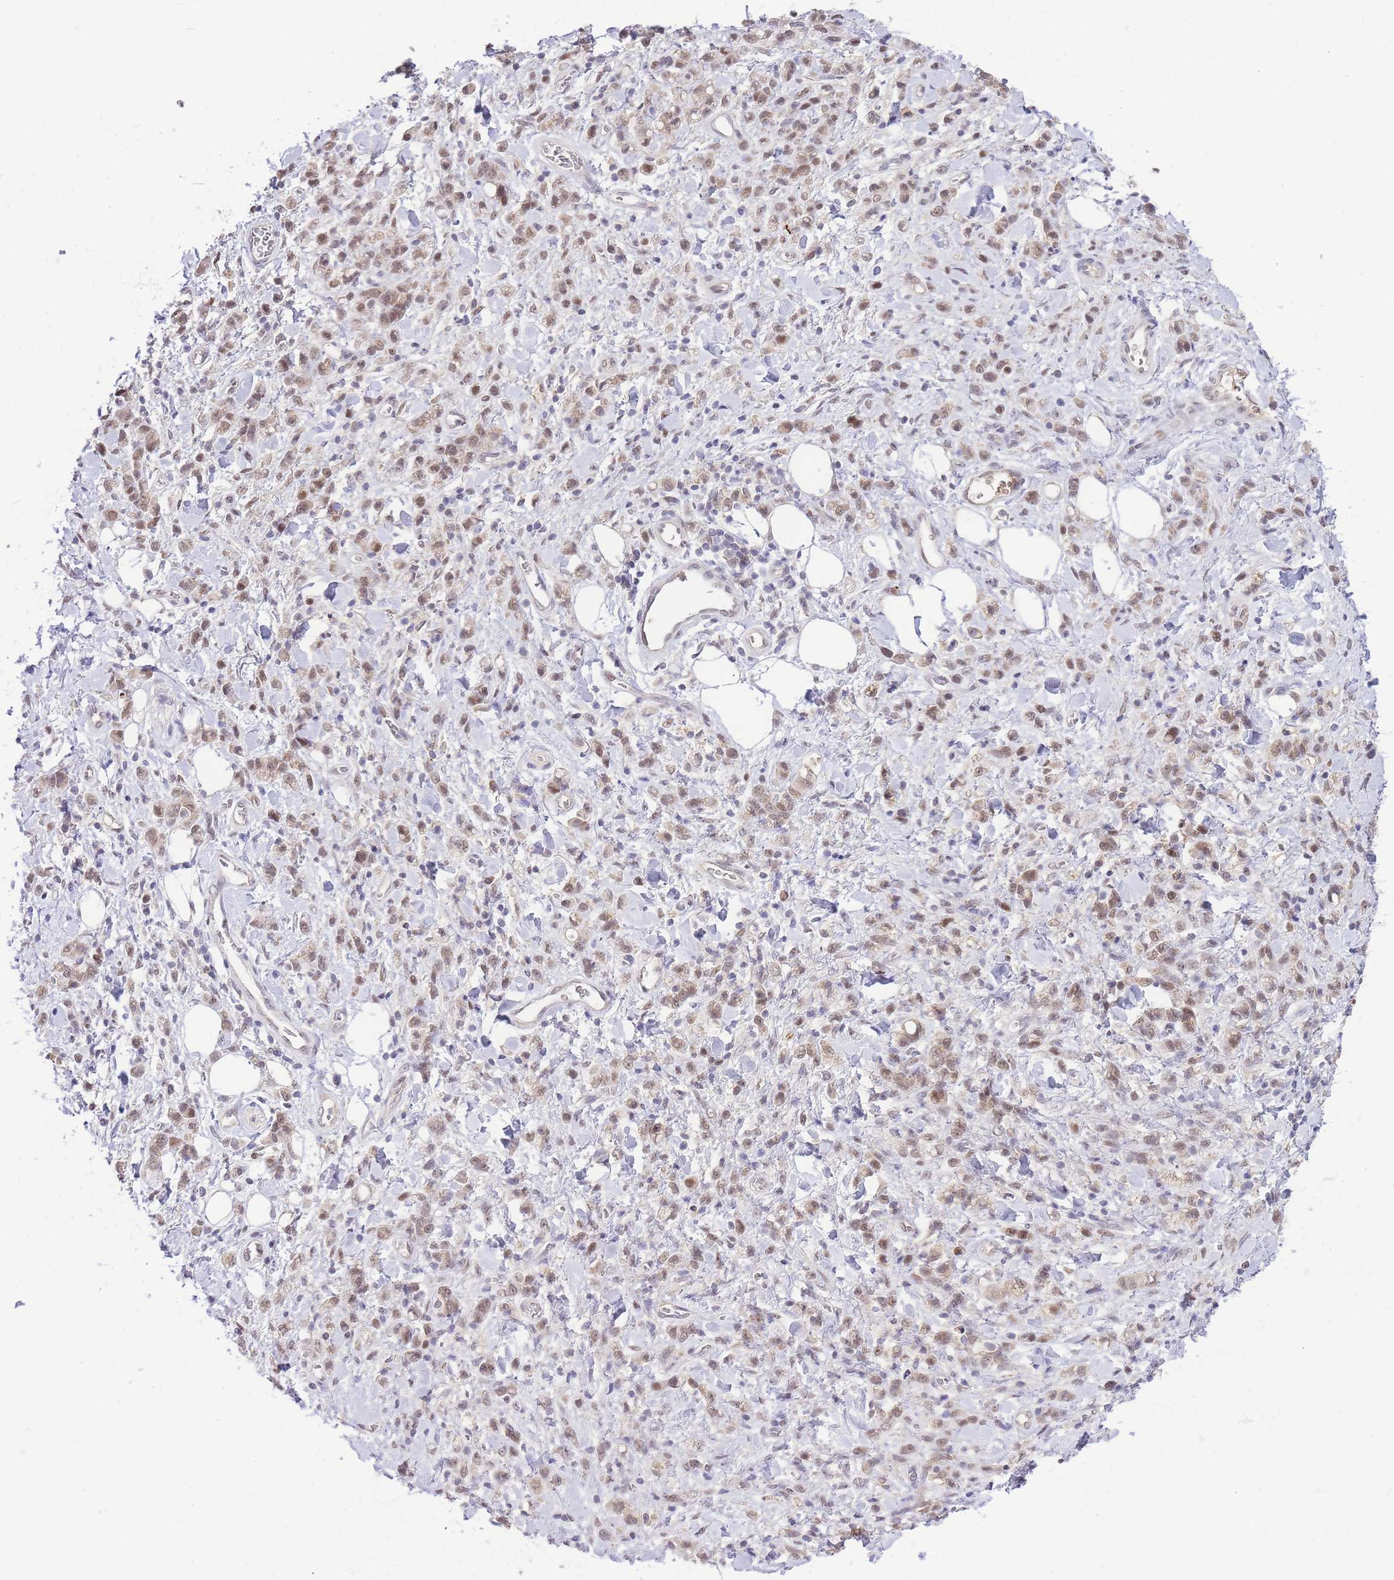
{"staining": {"intensity": "weak", "quantity": ">75%", "location": "cytoplasmic/membranous,nuclear"}, "tissue": "stomach cancer", "cell_type": "Tumor cells", "image_type": "cancer", "snomed": [{"axis": "morphology", "description": "Adenocarcinoma, NOS"}, {"axis": "topography", "description": "Stomach"}], "caption": "A brown stain labels weak cytoplasmic/membranous and nuclear staining of a protein in human stomach cancer (adenocarcinoma) tumor cells.", "gene": "PUS10", "patient": {"sex": "male", "age": 77}}